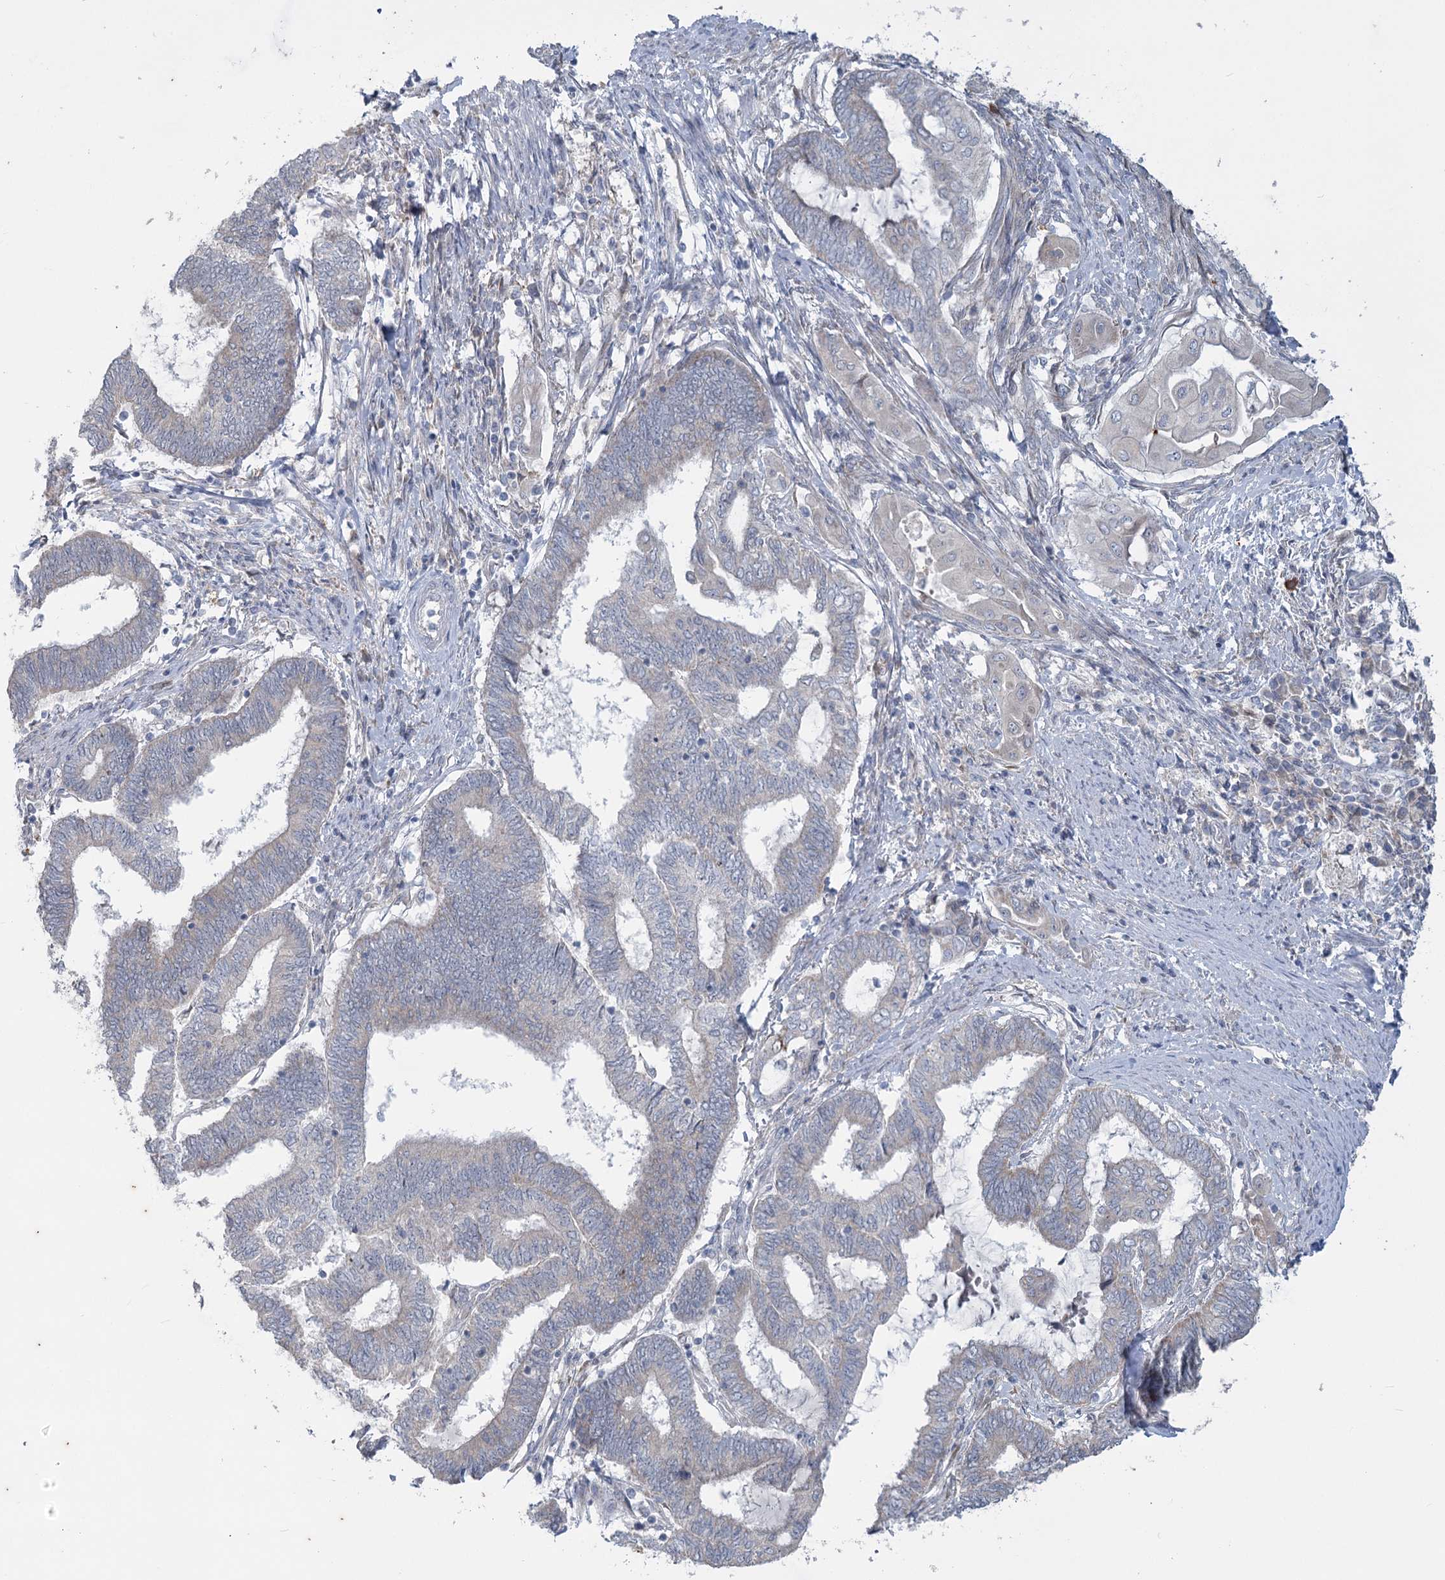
{"staining": {"intensity": "negative", "quantity": "none", "location": "none"}, "tissue": "endometrial cancer", "cell_type": "Tumor cells", "image_type": "cancer", "snomed": [{"axis": "morphology", "description": "Adenocarcinoma, NOS"}, {"axis": "topography", "description": "Uterus"}, {"axis": "topography", "description": "Endometrium"}], "caption": "Histopathology image shows no significant protein expression in tumor cells of endometrial cancer.", "gene": "PLA2G12A", "patient": {"sex": "female", "age": 70}}